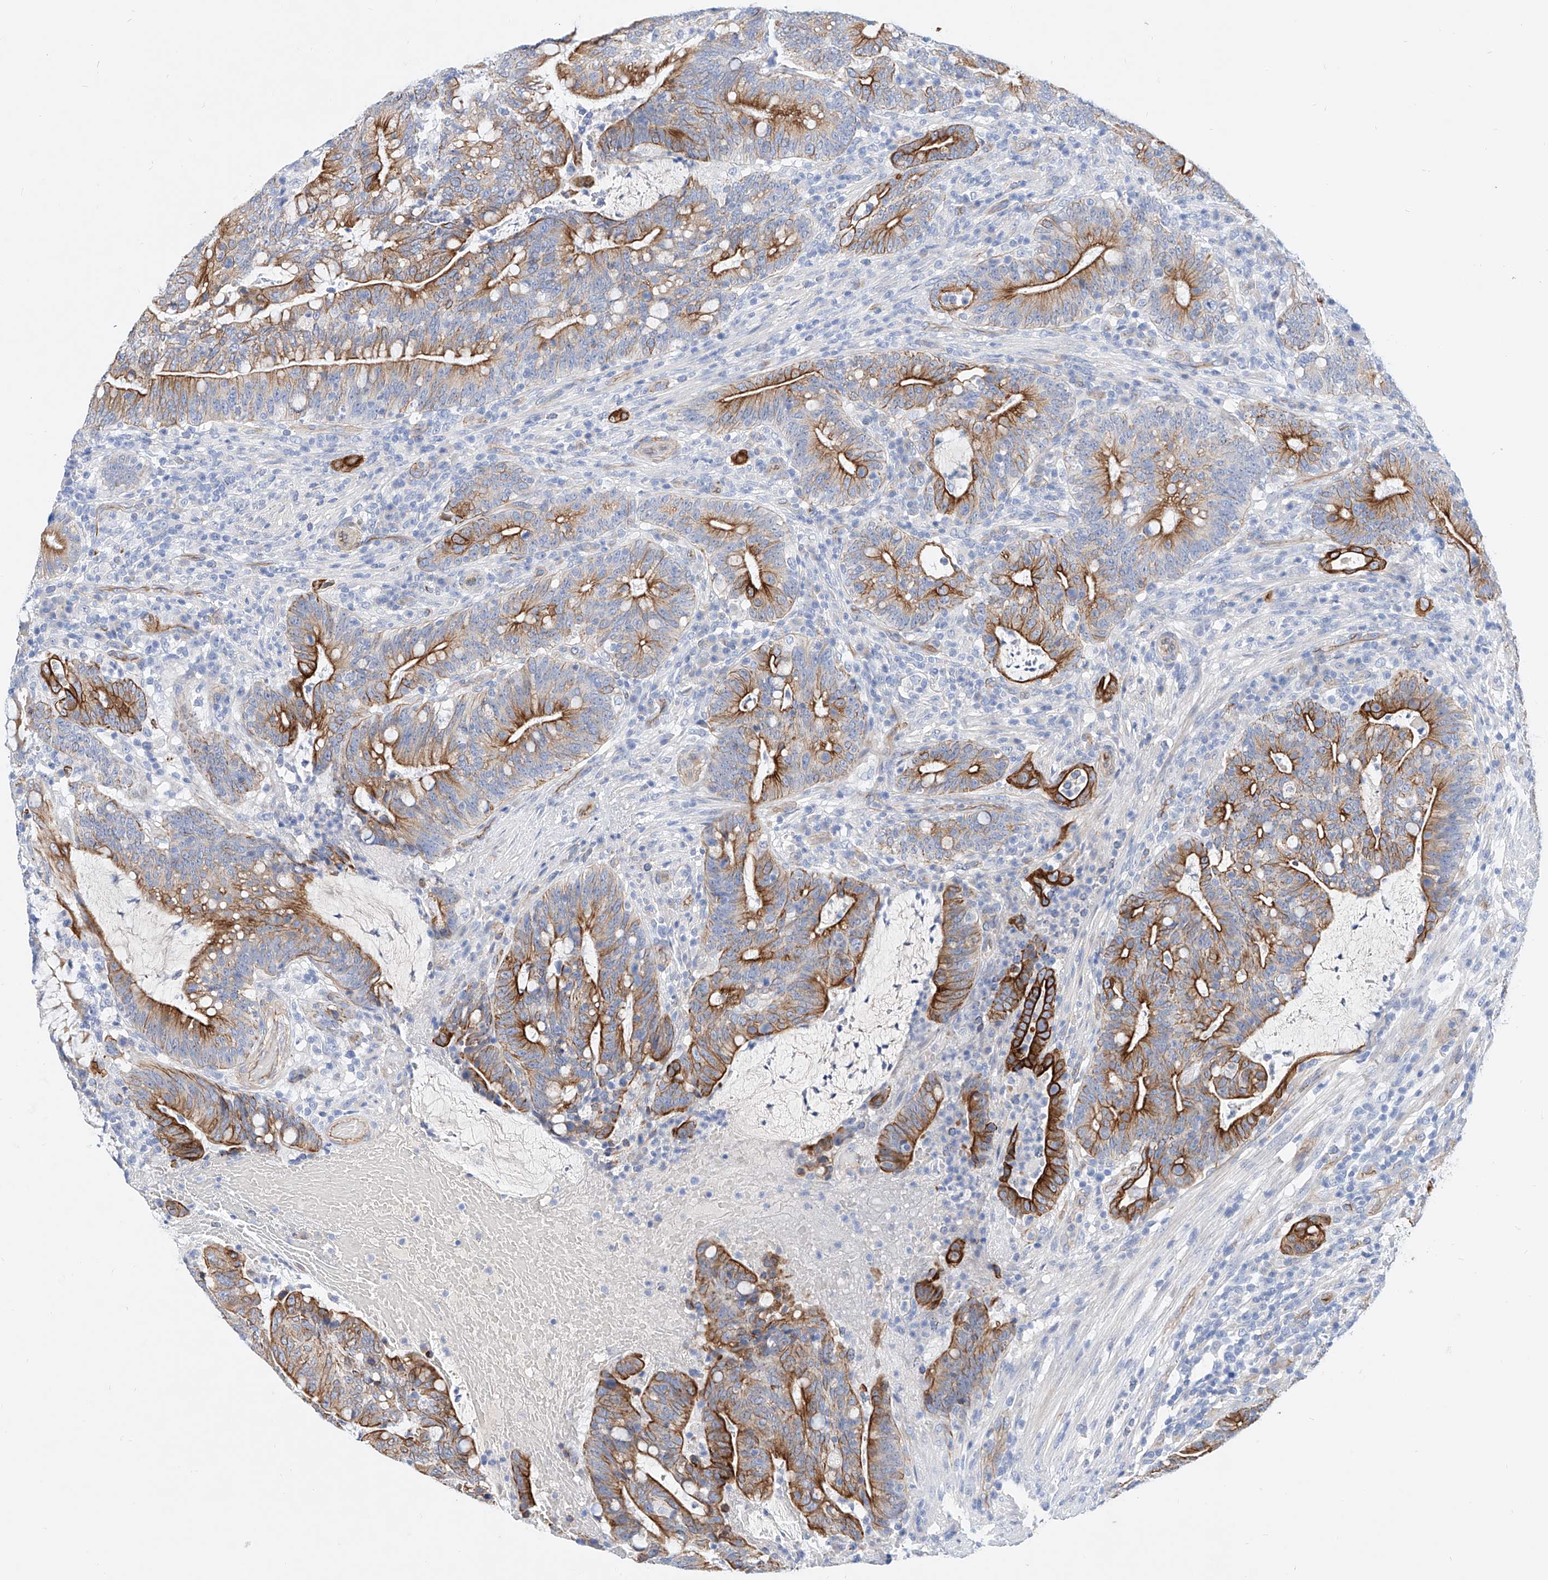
{"staining": {"intensity": "strong", "quantity": ">75%", "location": "cytoplasmic/membranous"}, "tissue": "colorectal cancer", "cell_type": "Tumor cells", "image_type": "cancer", "snomed": [{"axis": "morphology", "description": "Adenocarcinoma, NOS"}, {"axis": "topography", "description": "Colon"}], "caption": "High-magnification brightfield microscopy of colorectal cancer (adenocarcinoma) stained with DAB (3,3'-diaminobenzidine) (brown) and counterstained with hematoxylin (blue). tumor cells exhibit strong cytoplasmic/membranous expression is seen in about>75% of cells.", "gene": "SBSPON", "patient": {"sex": "female", "age": 66}}